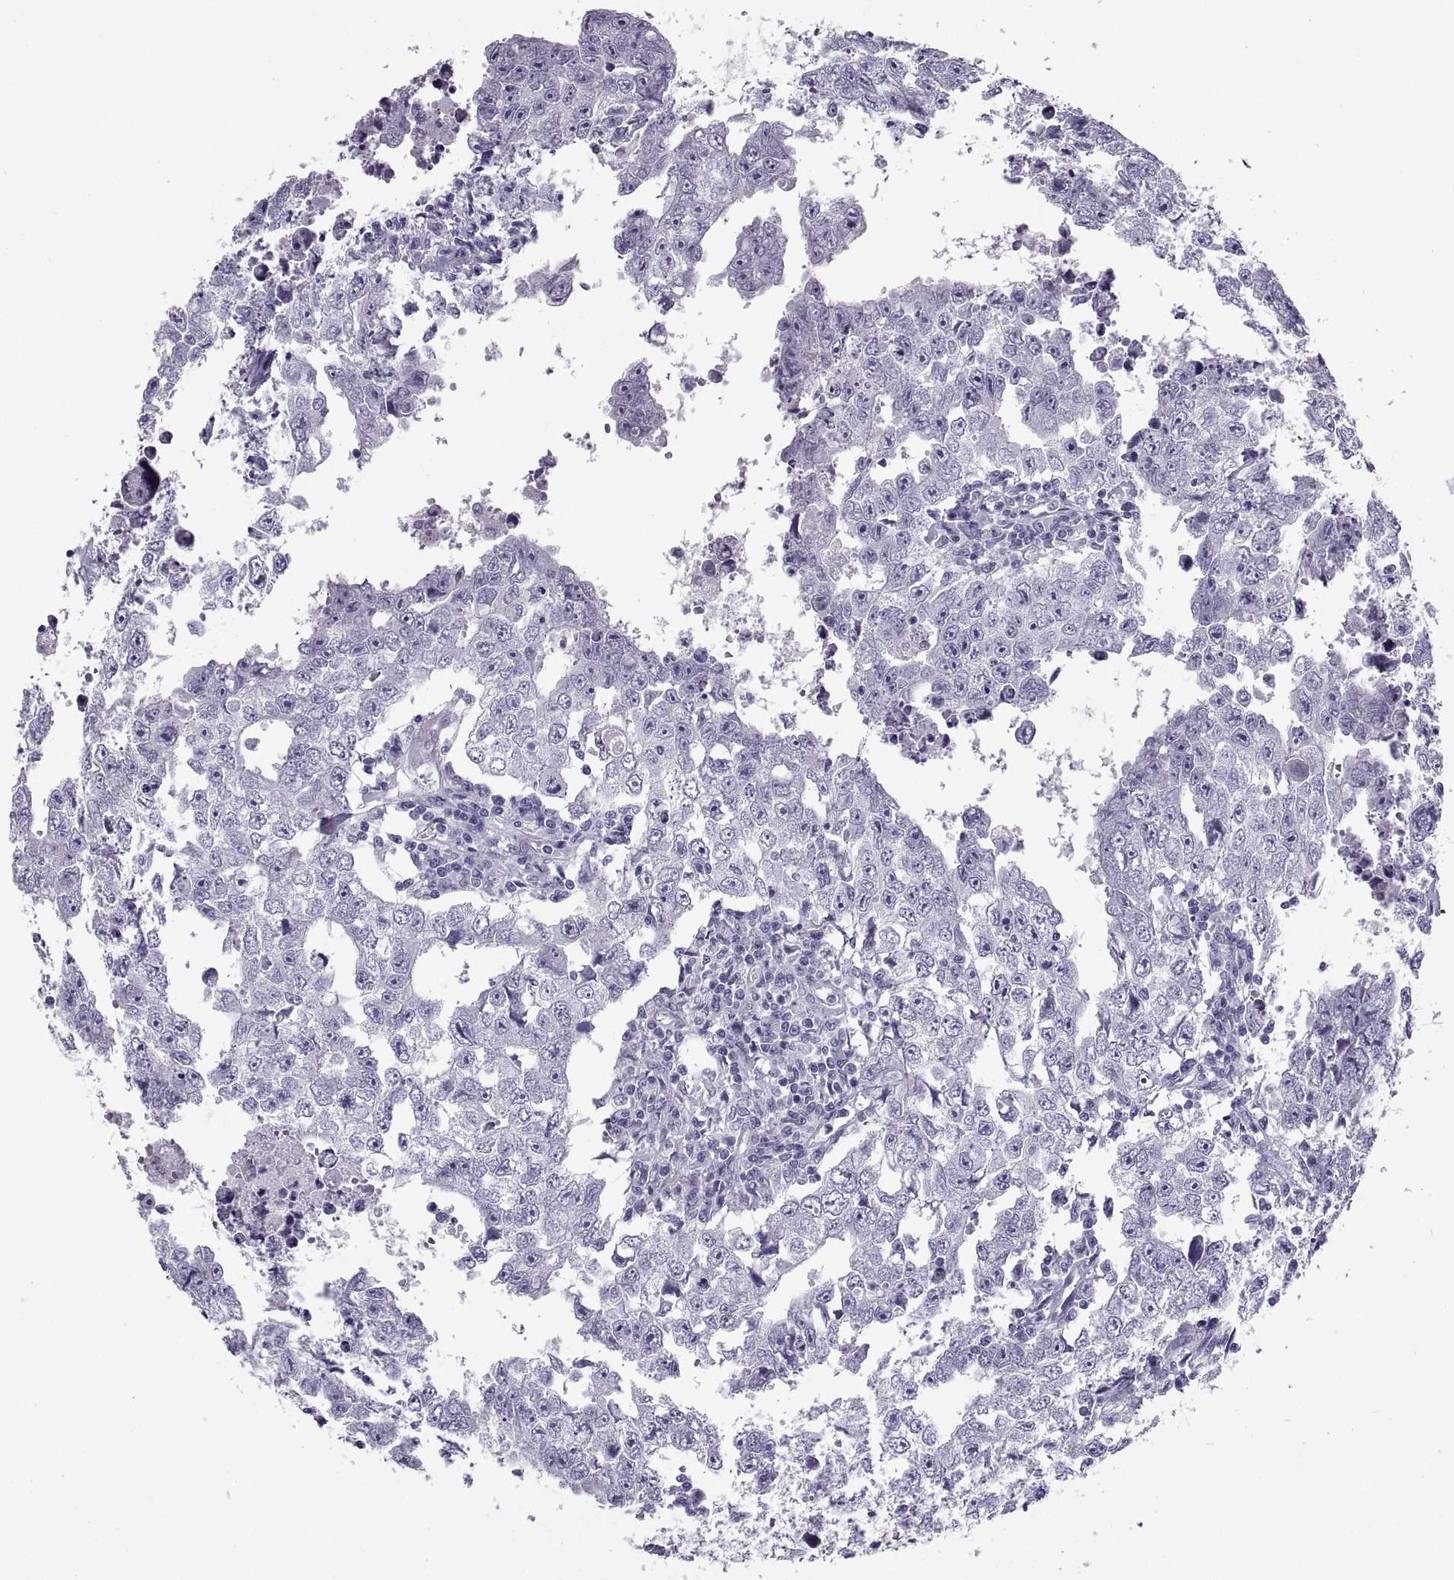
{"staining": {"intensity": "negative", "quantity": "none", "location": "none"}, "tissue": "testis cancer", "cell_type": "Tumor cells", "image_type": "cancer", "snomed": [{"axis": "morphology", "description": "Carcinoma, Embryonal, NOS"}, {"axis": "topography", "description": "Testis"}], "caption": "This histopathology image is of testis embryonal carcinoma stained with immunohistochemistry (IHC) to label a protein in brown with the nuclei are counter-stained blue. There is no expression in tumor cells.", "gene": "RLBP1", "patient": {"sex": "male", "age": 36}}